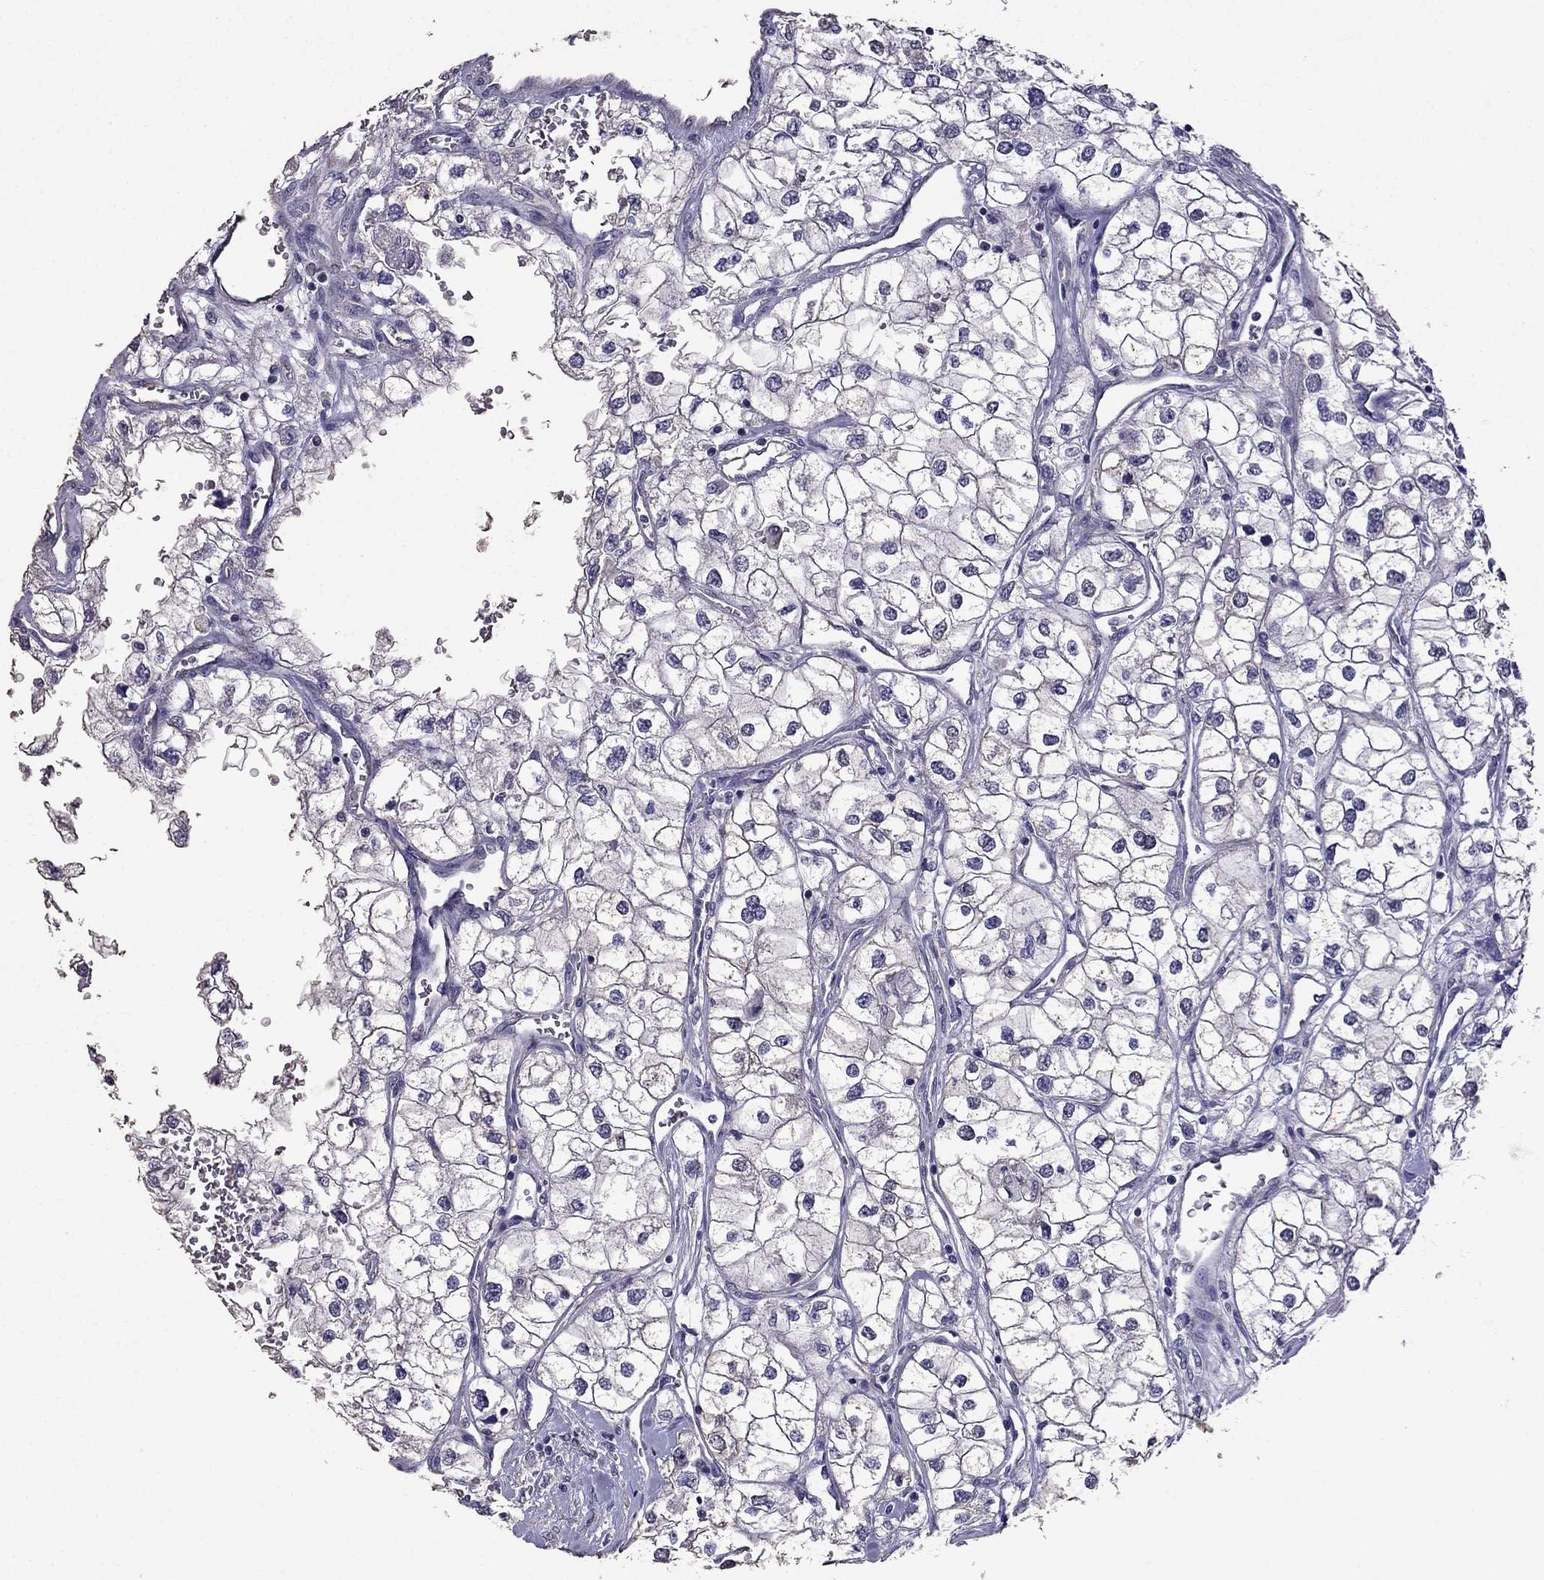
{"staining": {"intensity": "negative", "quantity": "none", "location": "none"}, "tissue": "renal cancer", "cell_type": "Tumor cells", "image_type": "cancer", "snomed": [{"axis": "morphology", "description": "Adenocarcinoma, NOS"}, {"axis": "topography", "description": "Kidney"}], "caption": "The micrograph displays no staining of tumor cells in renal cancer.", "gene": "AK5", "patient": {"sex": "male", "age": 59}}